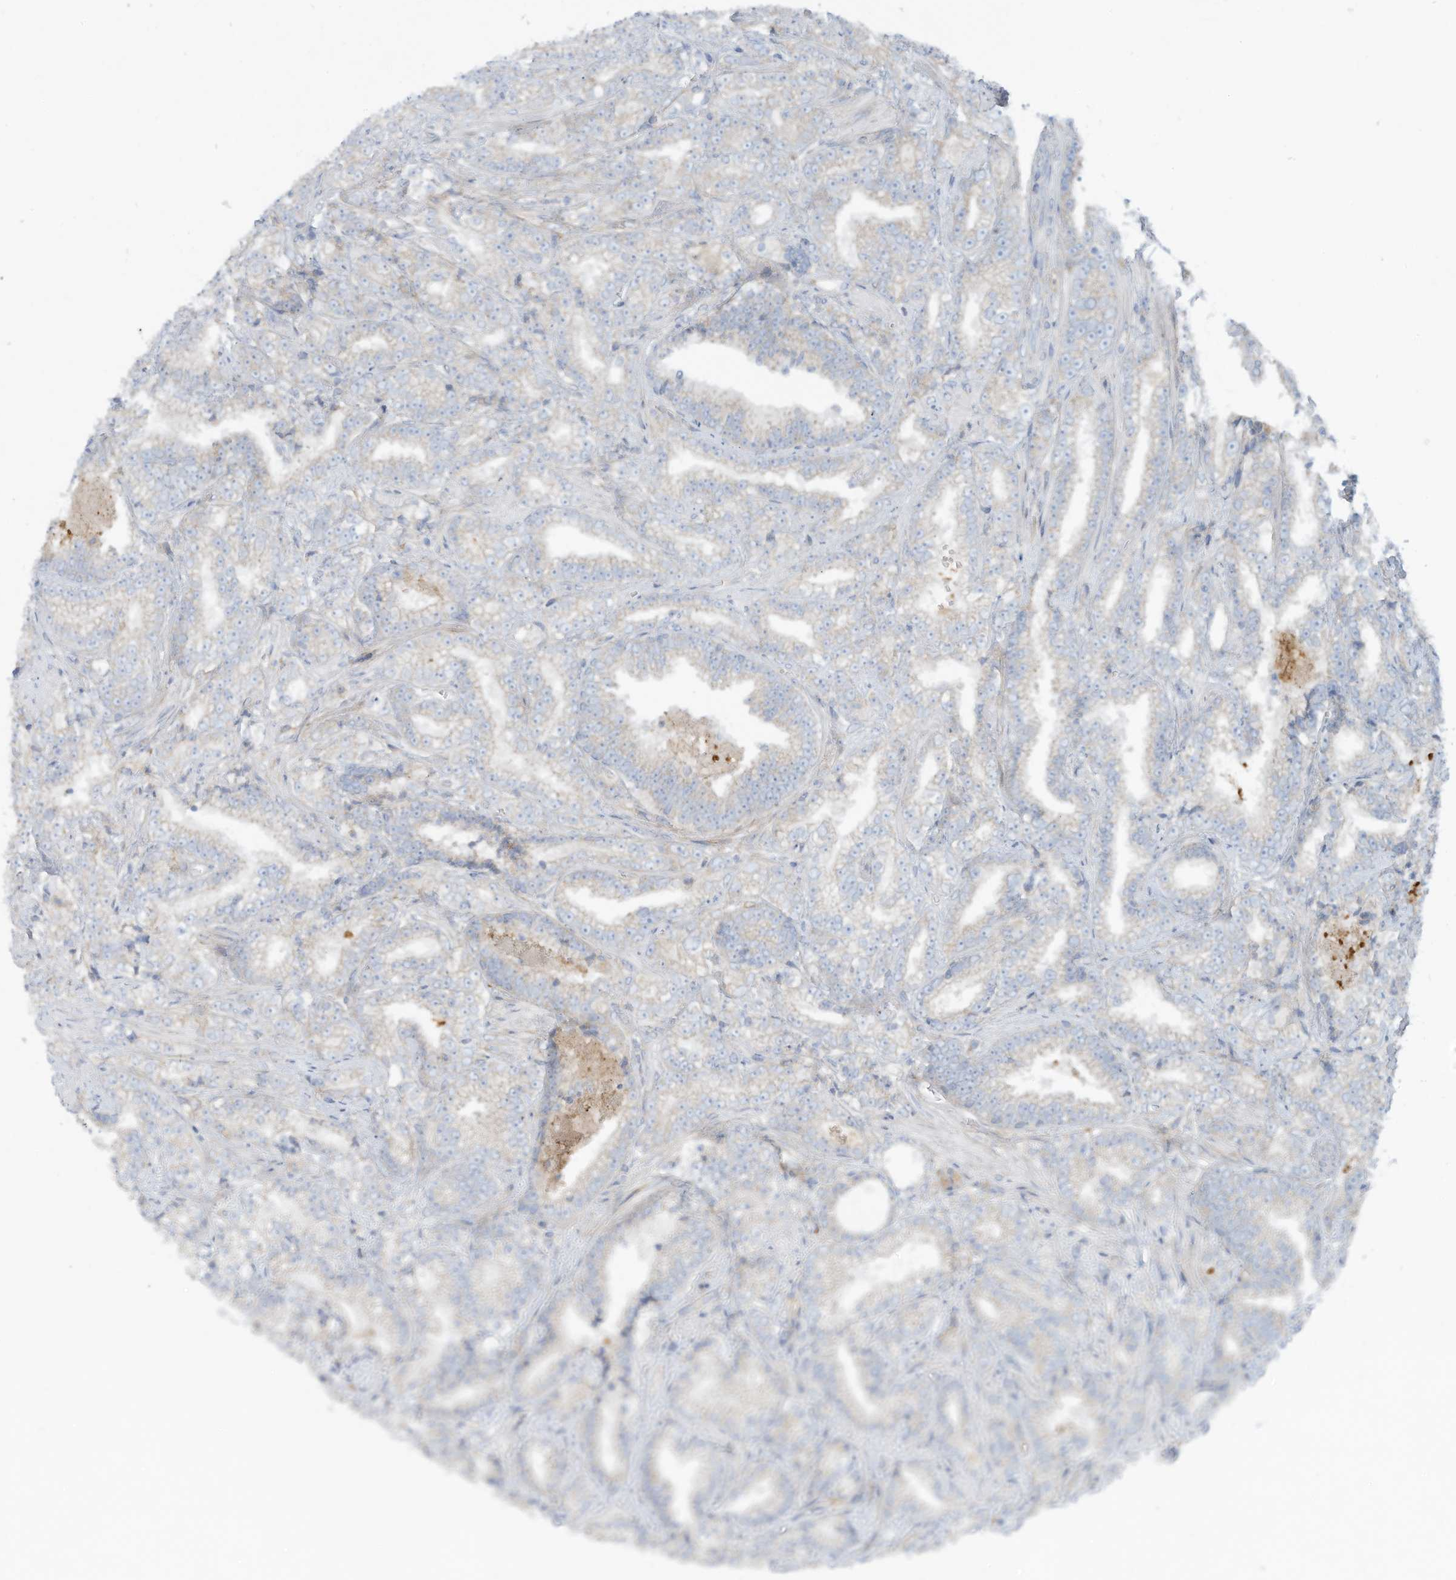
{"staining": {"intensity": "weak", "quantity": "<25%", "location": "cytoplasmic/membranous"}, "tissue": "prostate cancer", "cell_type": "Tumor cells", "image_type": "cancer", "snomed": [{"axis": "morphology", "description": "Adenocarcinoma, High grade"}, {"axis": "topography", "description": "Prostate and seminal vesicle, NOS"}], "caption": "A micrograph of human prostate high-grade adenocarcinoma is negative for staining in tumor cells.", "gene": "TRMT2B", "patient": {"sex": "male", "age": 67}}